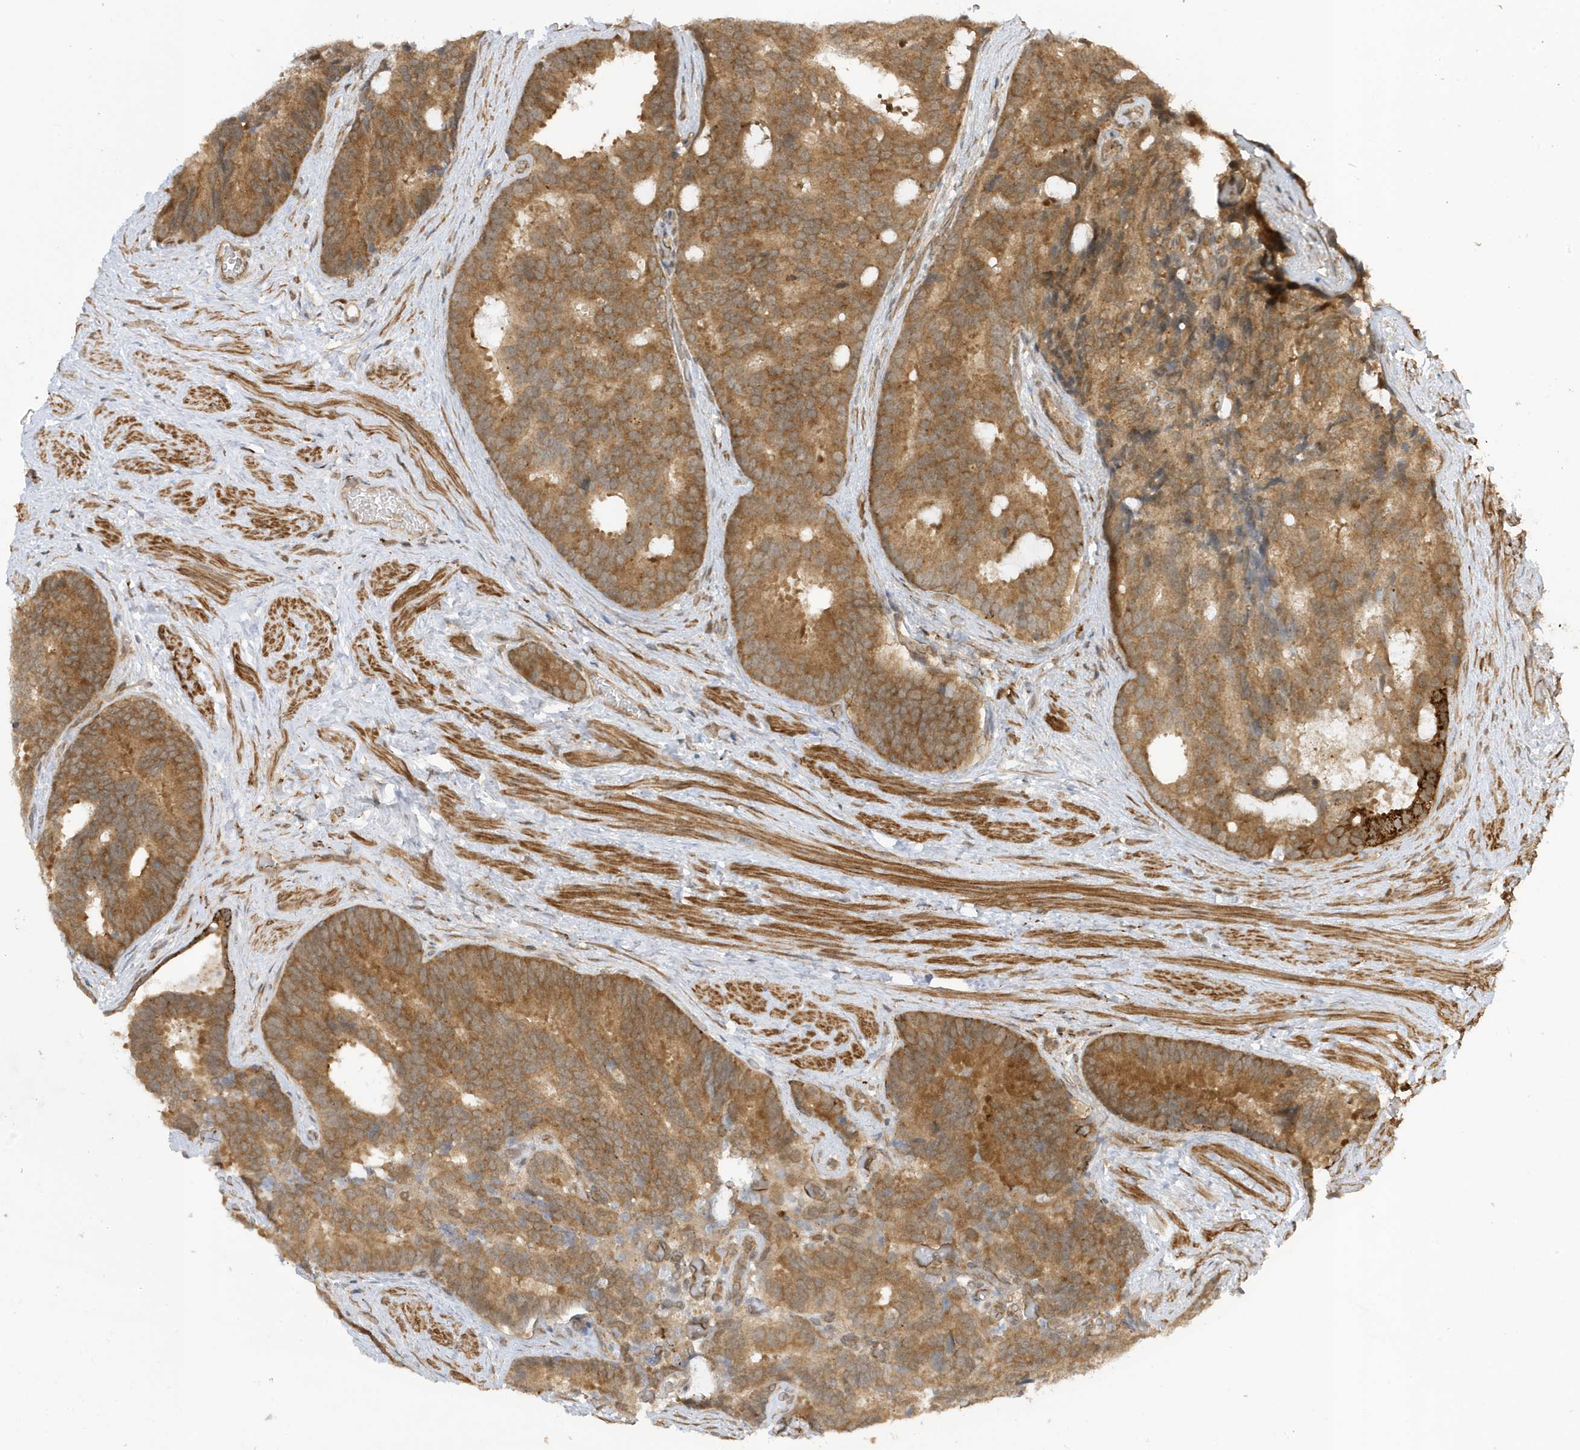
{"staining": {"intensity": "moderate", "quantity": ">75%", "location": "cytoplasmic/membranous"}, "tissue": "prostate cancer", "cell_type": "Tumor cells", "image_type": "cancer", "snomed": [{"axis": "morphology", "description": "Adenocarcinoma, Low grade"}, {"axis": "topography", "description": "Prostate"}], "caption": "Prostate cancer (adenocarcinoma (low-grade)) stained with a brown dye displays moderate cytoplasmic/membranous positive expression in about >75% of tumor cells.", "gene": "DHX36", "patient": {"sex": "male", "age": 71}}